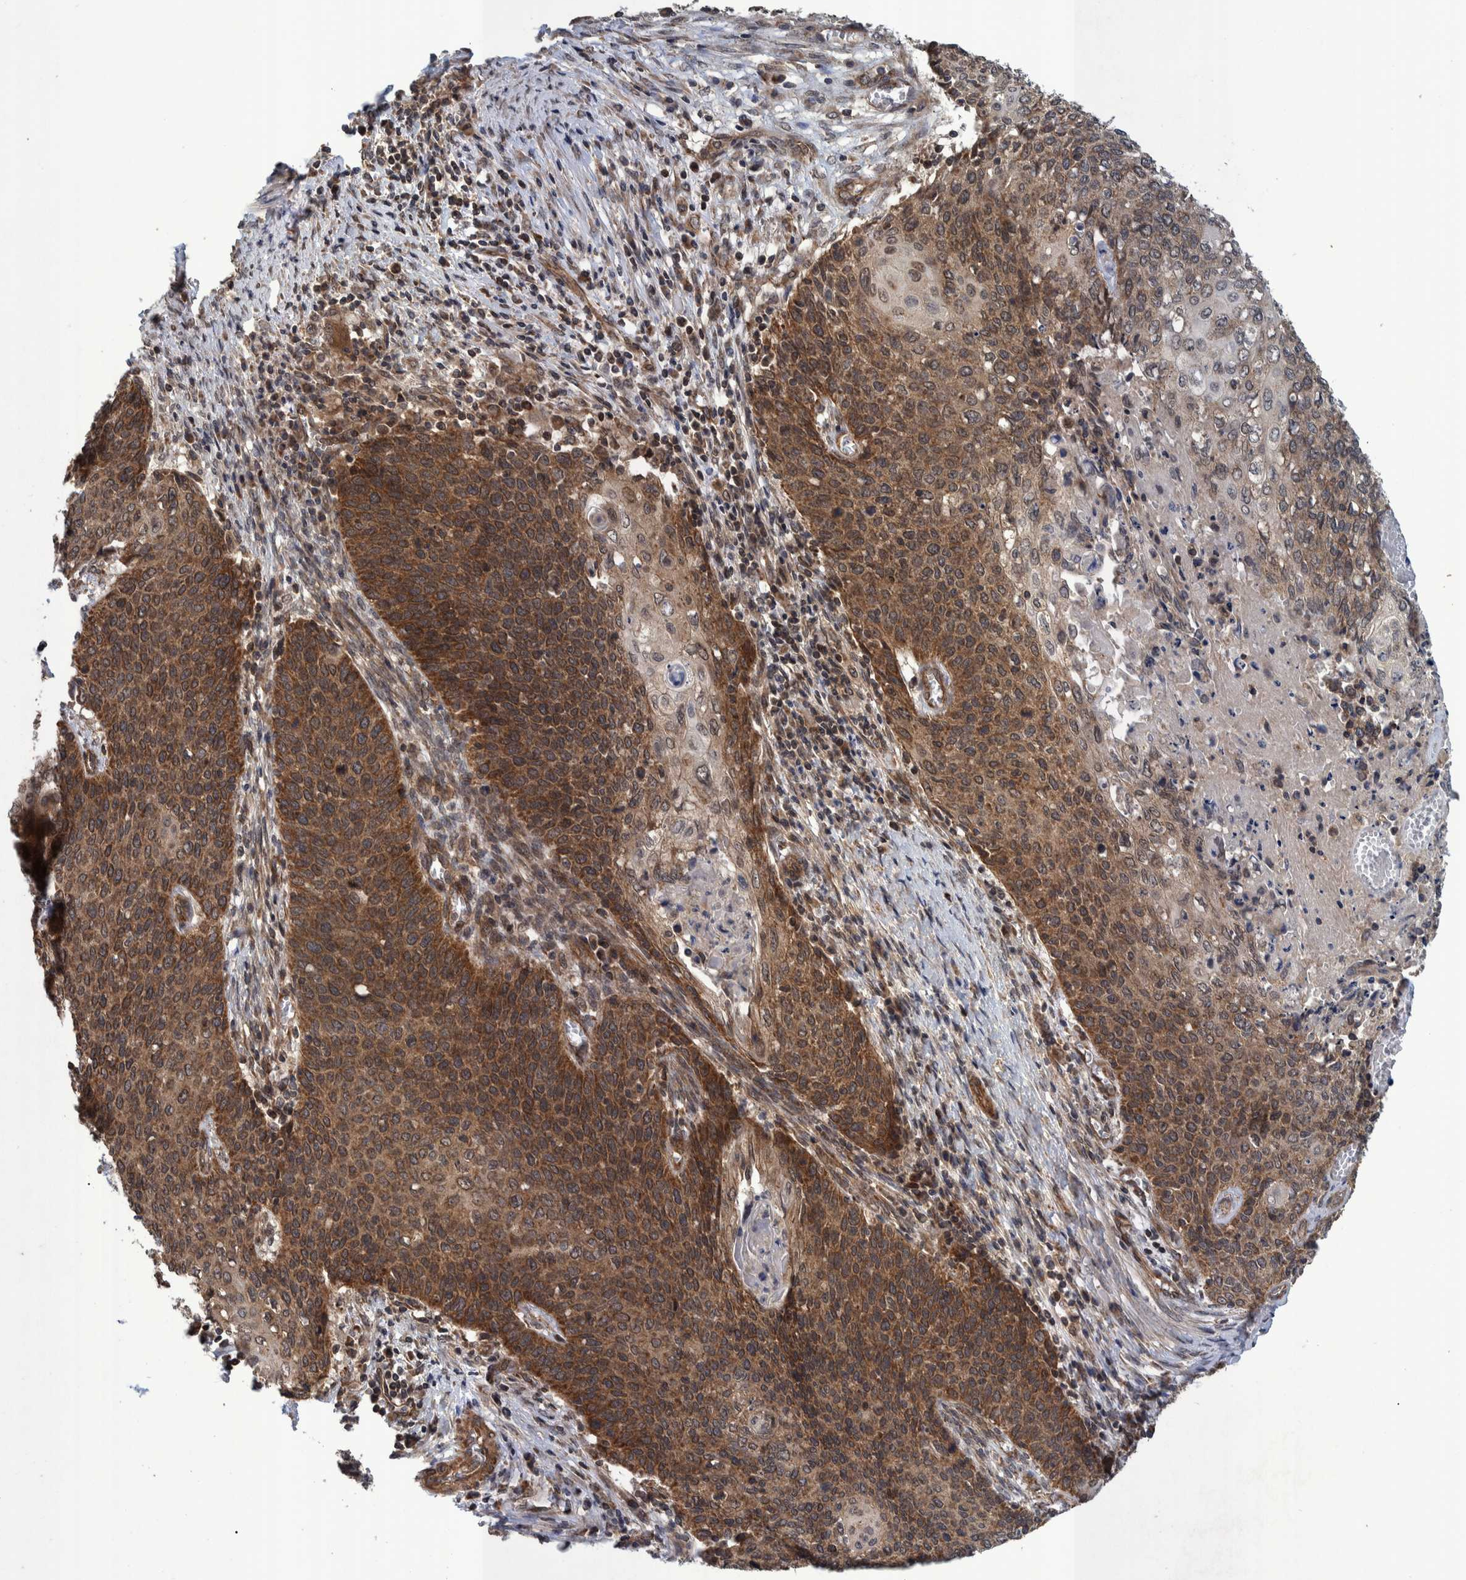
{"staining": {"intensity": "strong", "quantity": ">75%", "location": "cytoplasmic/membranous"}, "tissue": "cervical cancer", "cell_type": "Tumor cells", "image_type": "cancer", "snomed": [{"axis": "morphology", "description": "Squamous cell carcinoma, NOS"}, {"axis": "topography", "description": "Cervix"}], "caption": "Immunohistochemistry histopathology image of human squamous cell carcinoma (cervical) stained for a protein (brown), which exhibits high levels of strong cytoplasmic/membranous staining in approximately >75% of tumor cells.", "gene": "MRPS7", "patient": {"sex": "female", "age": 39}}